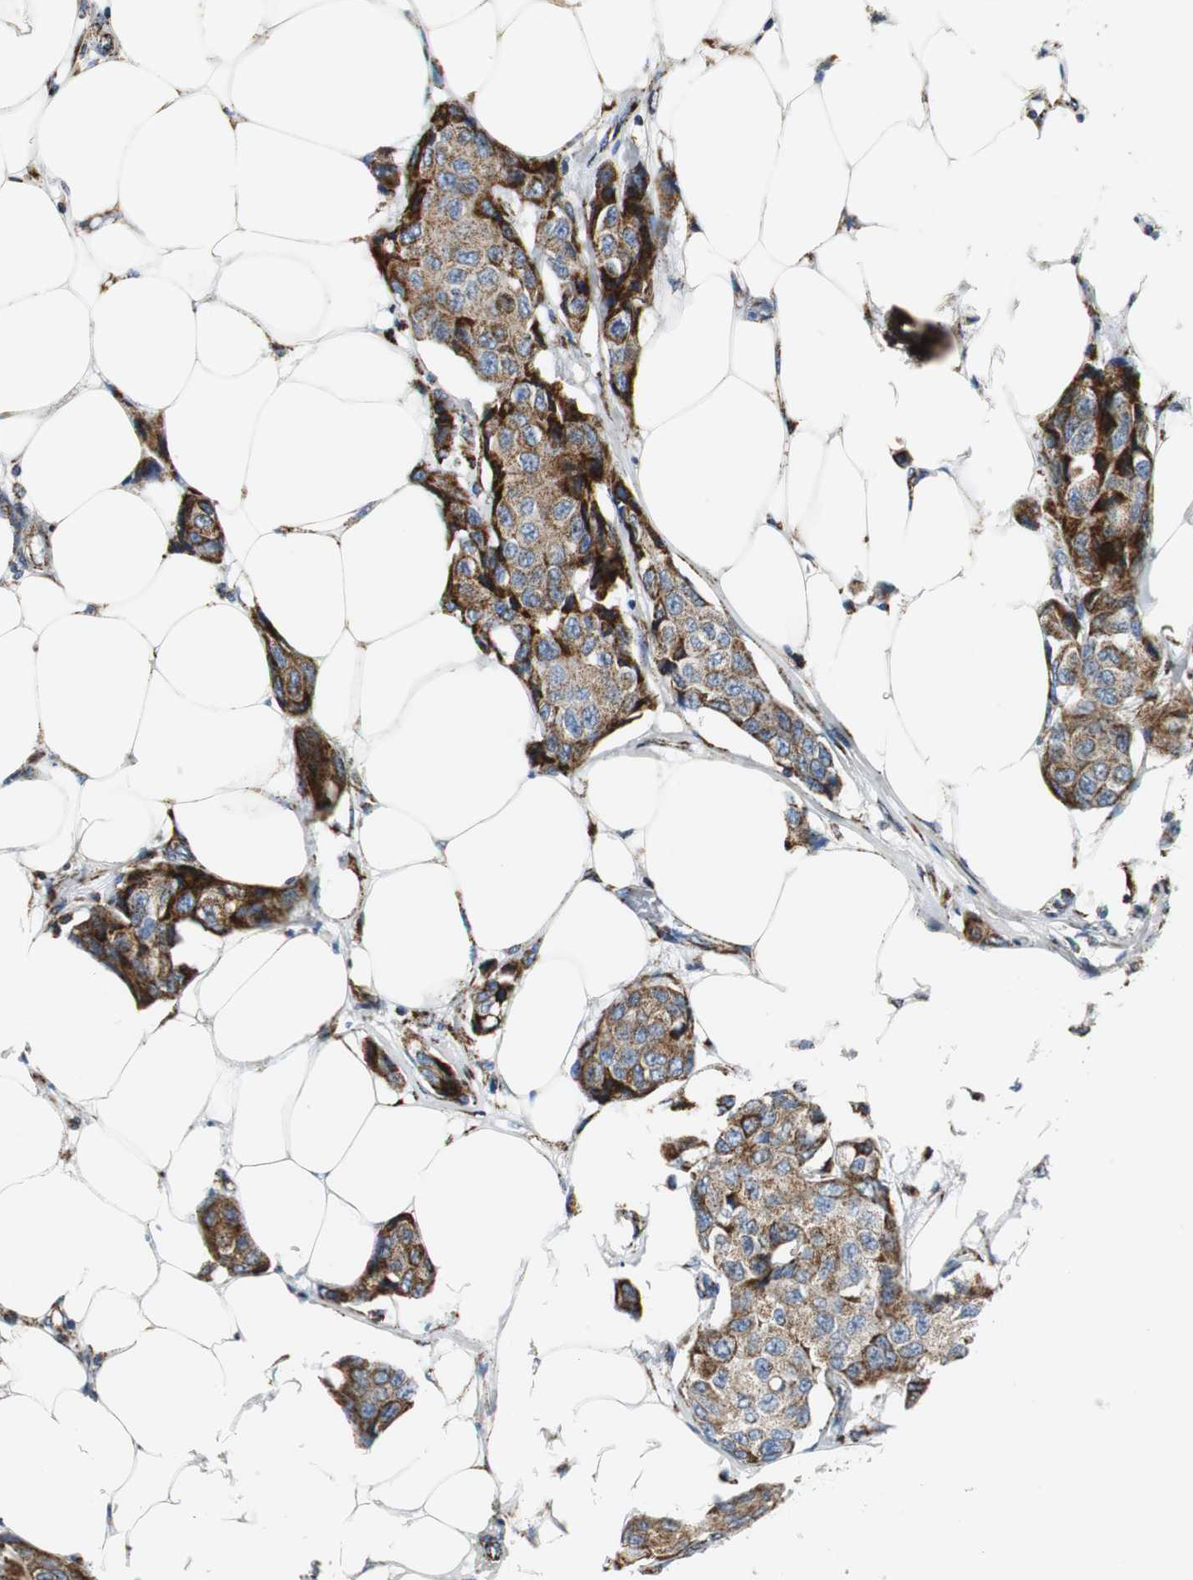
{"staining": {"intensity": "moderate", "quantity": ">75%", "location": "cytoplasmic/membranous"}, "tissue": "breast cancer", "cell_type": "Tumor cells", "image_type": "cancer", "snomed": [{"axis": "morphology", "description": "Duct carcinoma"}, {"axis": "topography", "description": "Breast"}], "caption": "Protein staining reveals moderate cytoplasmic/membranous expression in about >75% of tumor cells in breast cancer (invasive ductal carcinoma).", "gene": "C1QTNF7", "patient": {"sex": "female", "age": 80}}